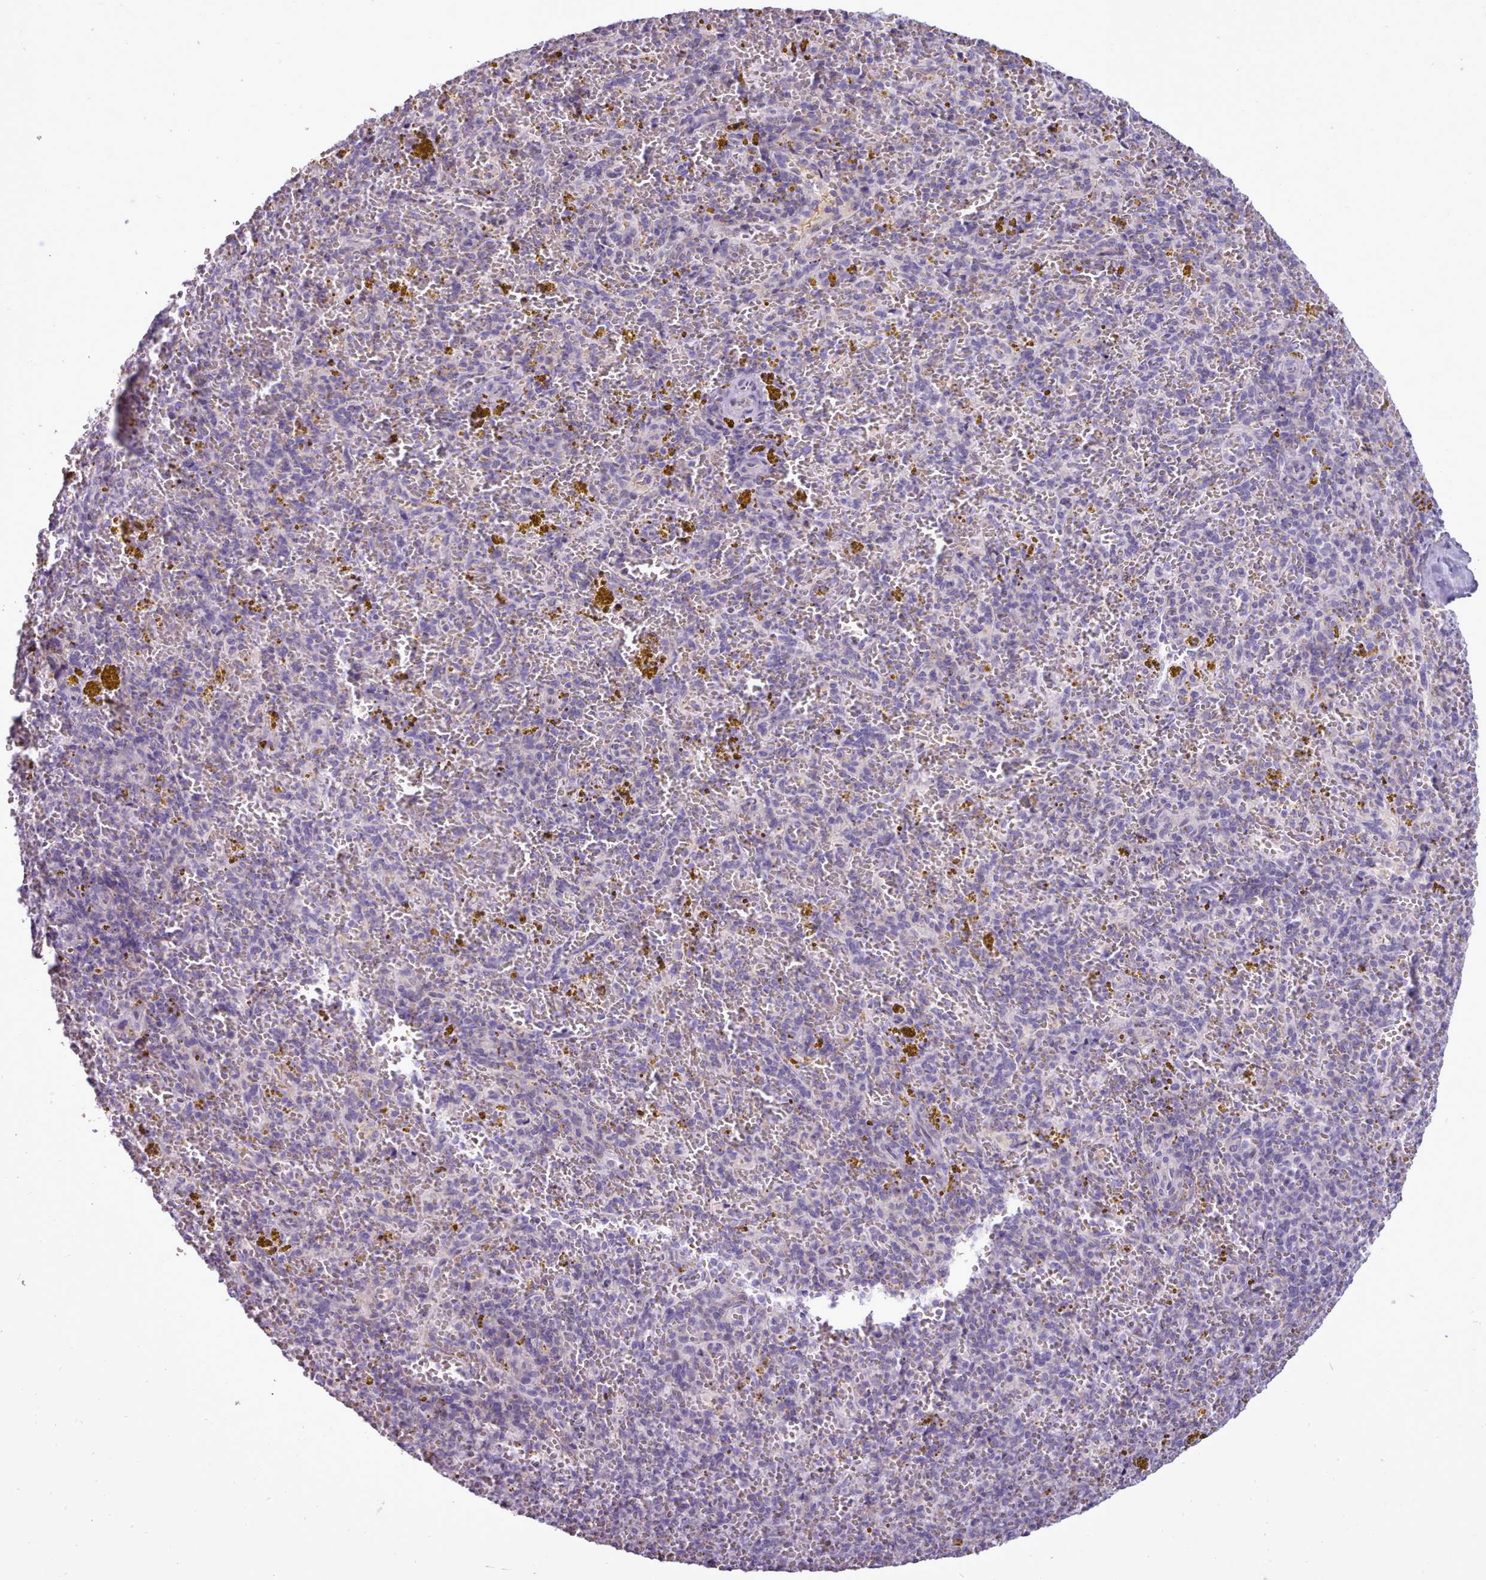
{"staining": {"intensity": "negative", "quantity": "none", "location": "none"}, "tissue": "spleen", "cell_type": "Cells in red pulp", "image_type": "normal", "snomed": [{"axis": "morphology", "description": "Normal tissue, NOS"}, {"axis": "topography", "description": "Spleen"}], "caption": "DAB immunohistochemical staining of benign spleen reveals no significant staining in cells in red pulp.", "gene": "BDKRB2", "patient": {"sex": "male", "age": 57}}